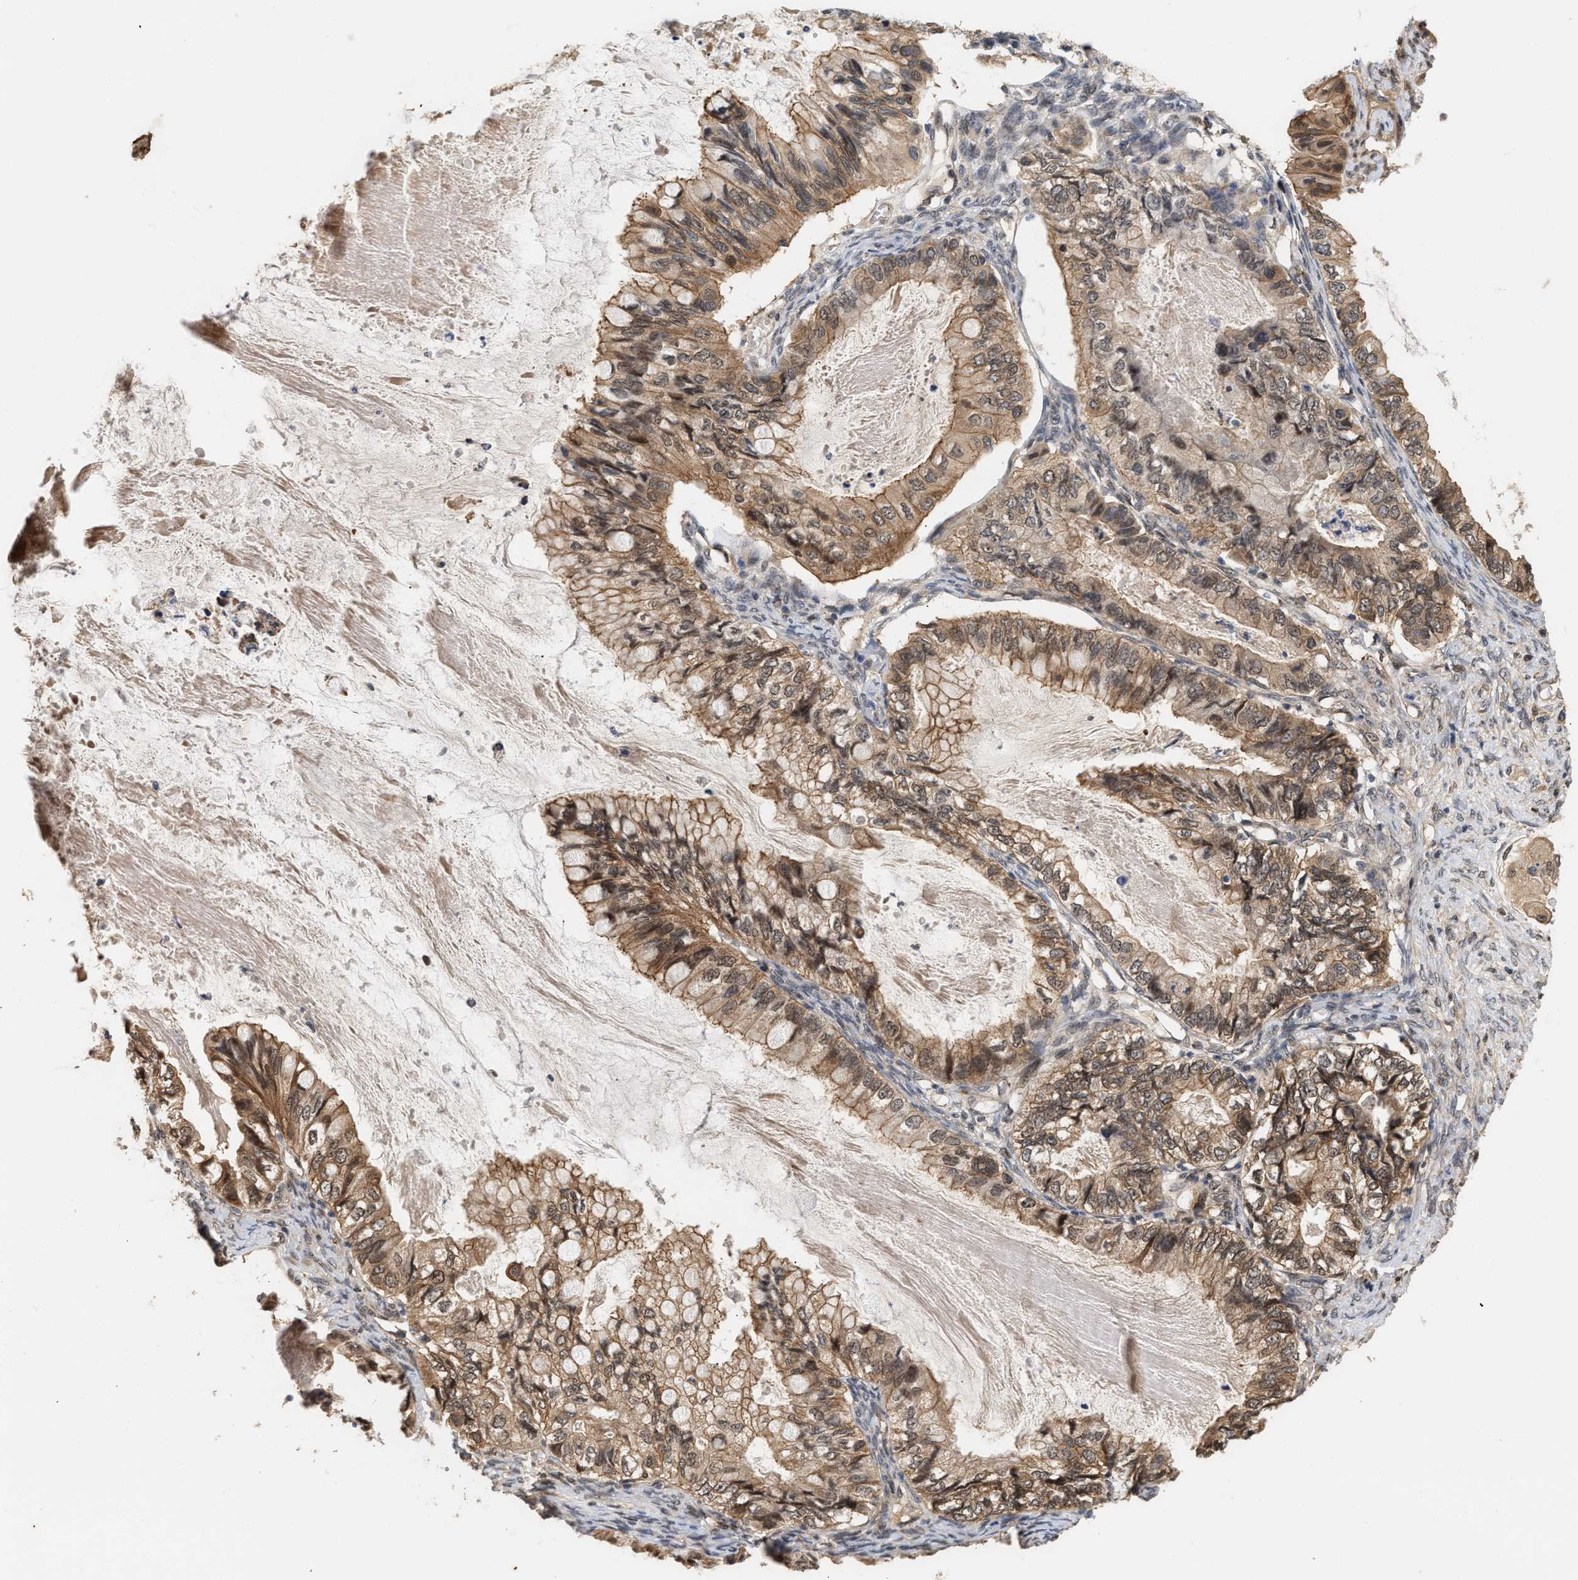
{"staining": {"intensity": "weak", "quantity": ">75%", "location": "cytoplasmic/membranous,nuclear"}, "tissue": "ovarian cancer", "cell_type": "Tumor cells", "image_type": "cancer", "snomed": [{"axis": "morphology", "description": "Cystadenocarcinoma, mucinous, NOS"}, {"axis": "topography", "description": "Ovary"}], "caption": "A micrograph of human ovarian cancer stained for a protein exhibits weak cytoplasmic/membranous and nuclear brown staining in tumor cells.", "gene": "ABHD5", "patient": {"sex": "female", "age": 80}}